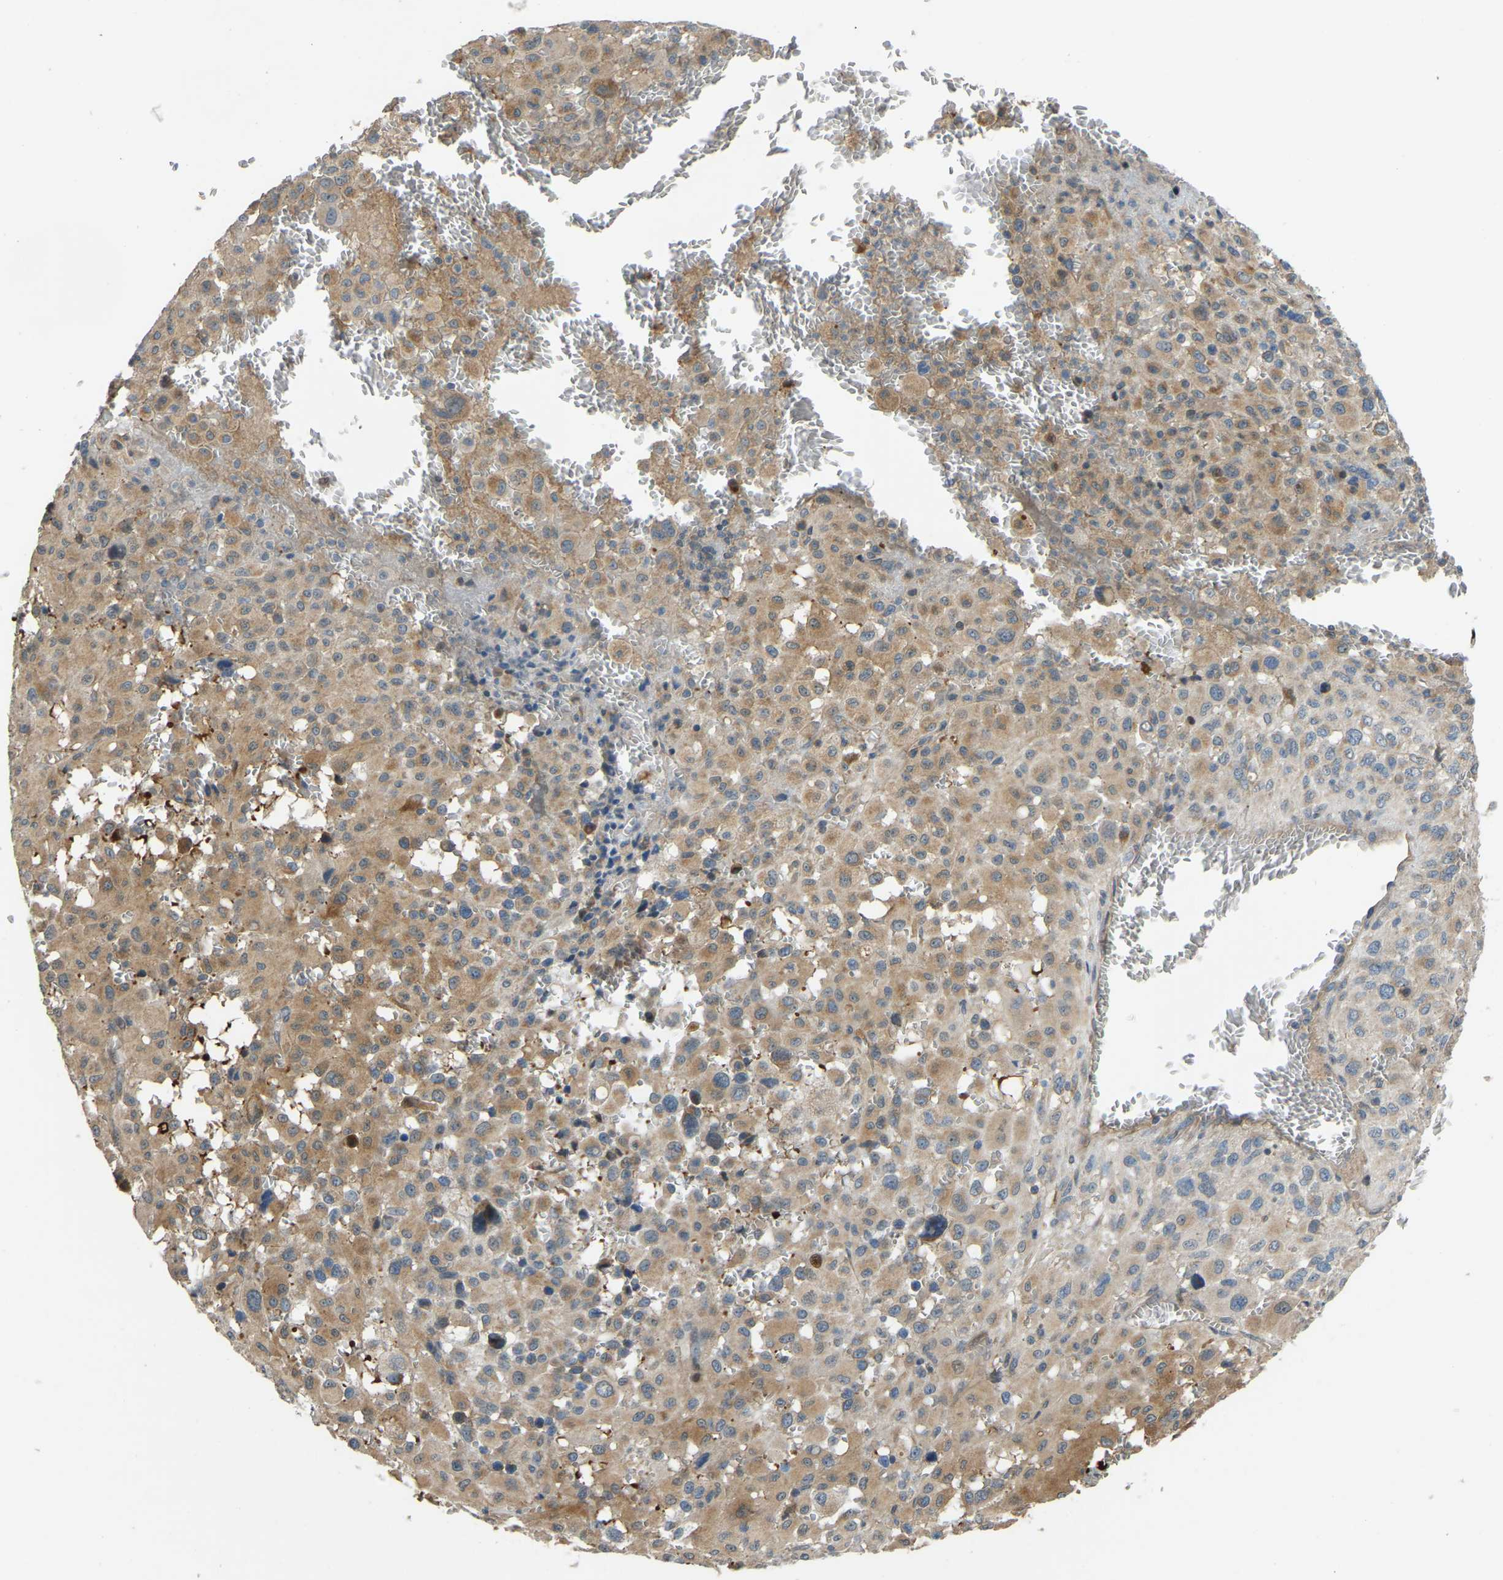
{"staining": {"intensity": "moderate", "quantity": ">75%", "location": "cytoplasmic/membranous"}, "tissue": "melanoma", "cell_type": "Tumor cells", "image_type": "cancer", "snomed": [{"axis": "morphology", "description": "Malignant melanoma, Metastatic site"}, {"axis": "topography", "description": "Skin"}], "caption": "Moderate cytoplasmic/membranous positivity for a protein is identified in approximately >75% of tumor cells of melanoma using IHC.", "gene": "C21orf91", "patient": {"sex": "female", "age": 74}}